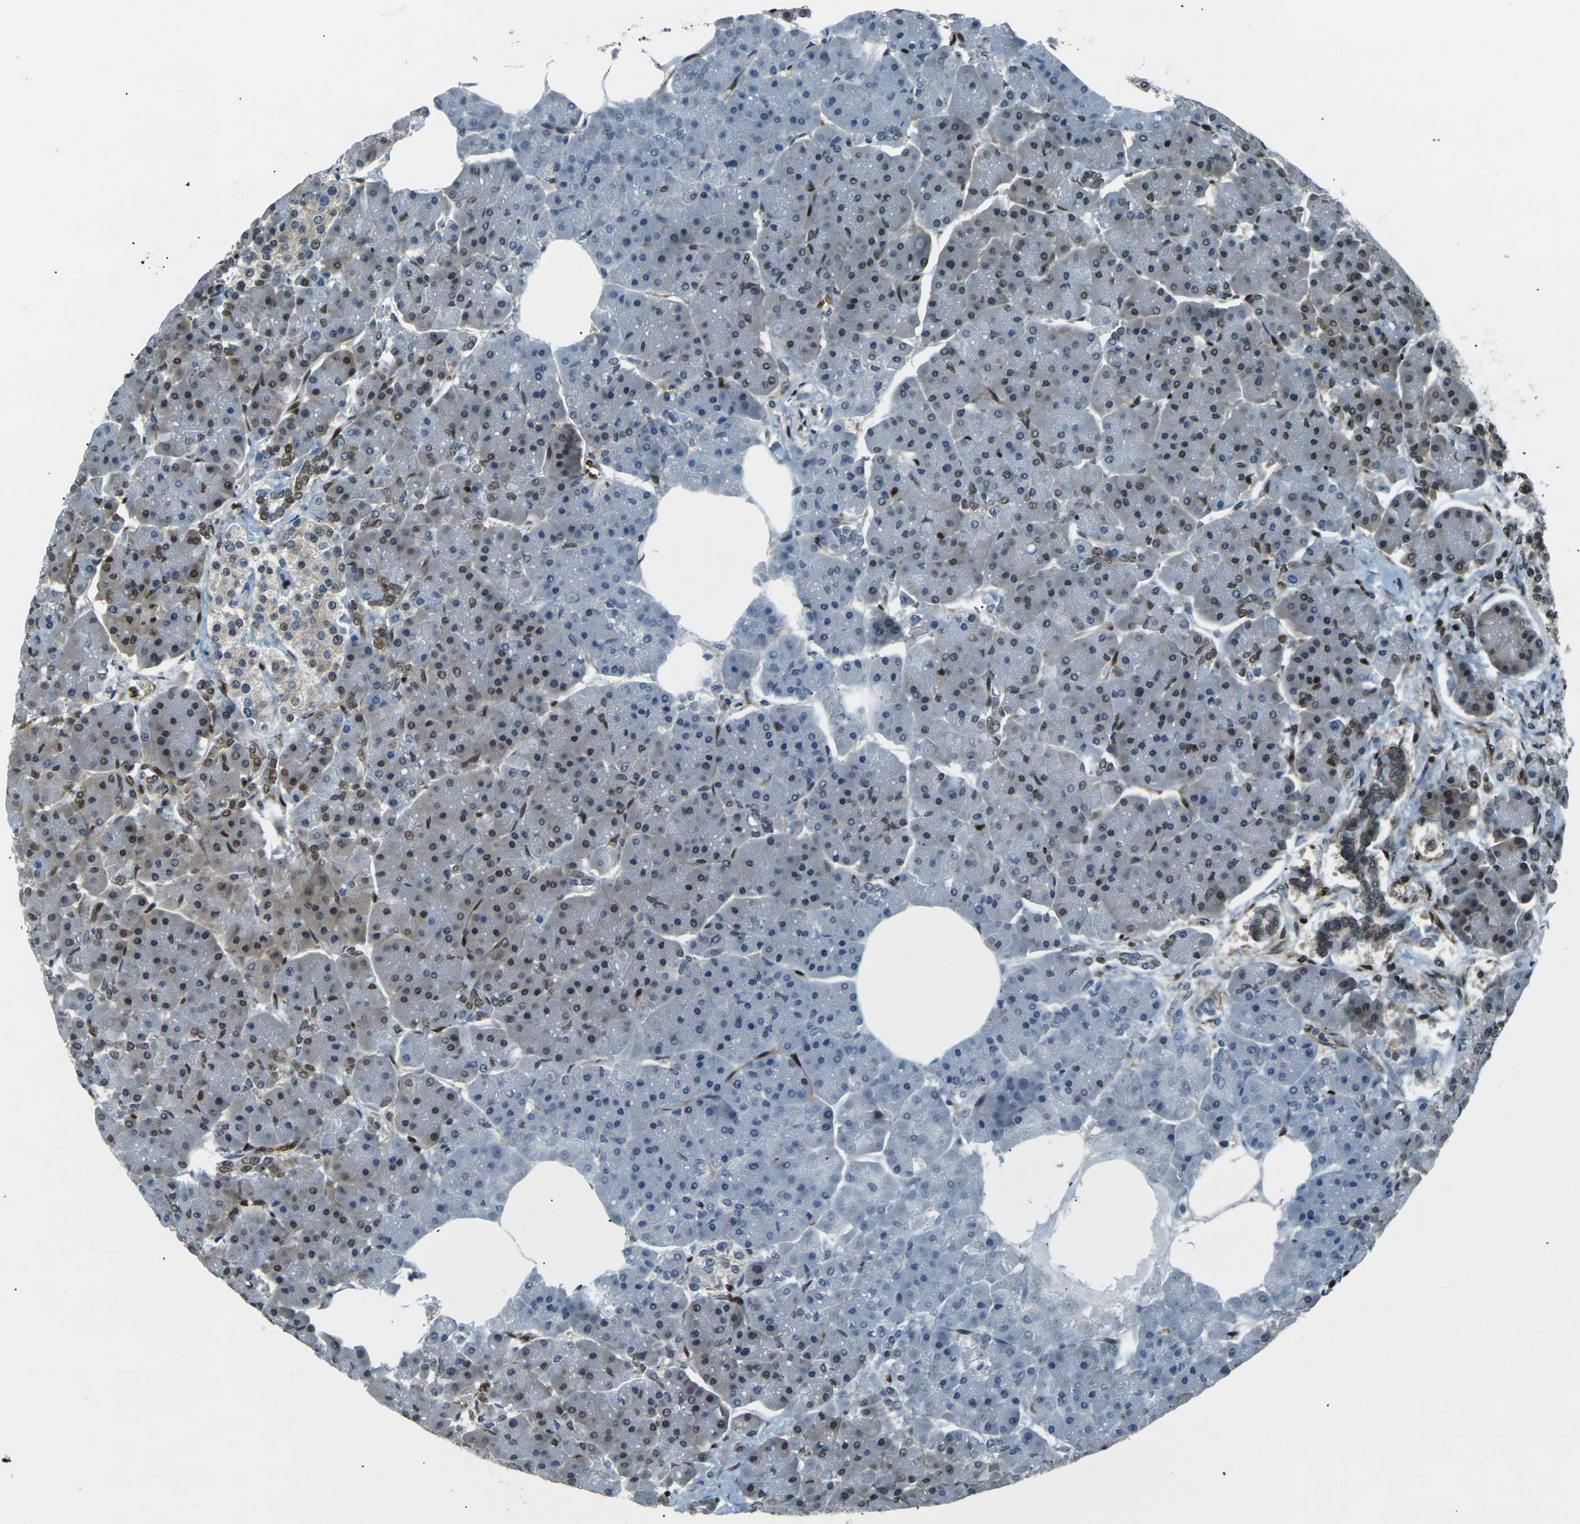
{"staining": {"intensity": "moderate", "quantity": "25%-75%", "location": "nuclear"}, "tissue": "pancreas", "cell_type": "Exocrine glandular cells", "image_type": "normal", "snomed": [{"axis": "morphology", "description": "Normal tissue, NOS"}, {"axis": "topography", "description": "Pancreas"}], "caption": "Protein expression analysis of benign pancreas shows moderate nuclear expression in about 25%-75% of exocrine glandular cells.", "gene": "NHEJ1", "patient": {"sex": "female", "age": 70}}